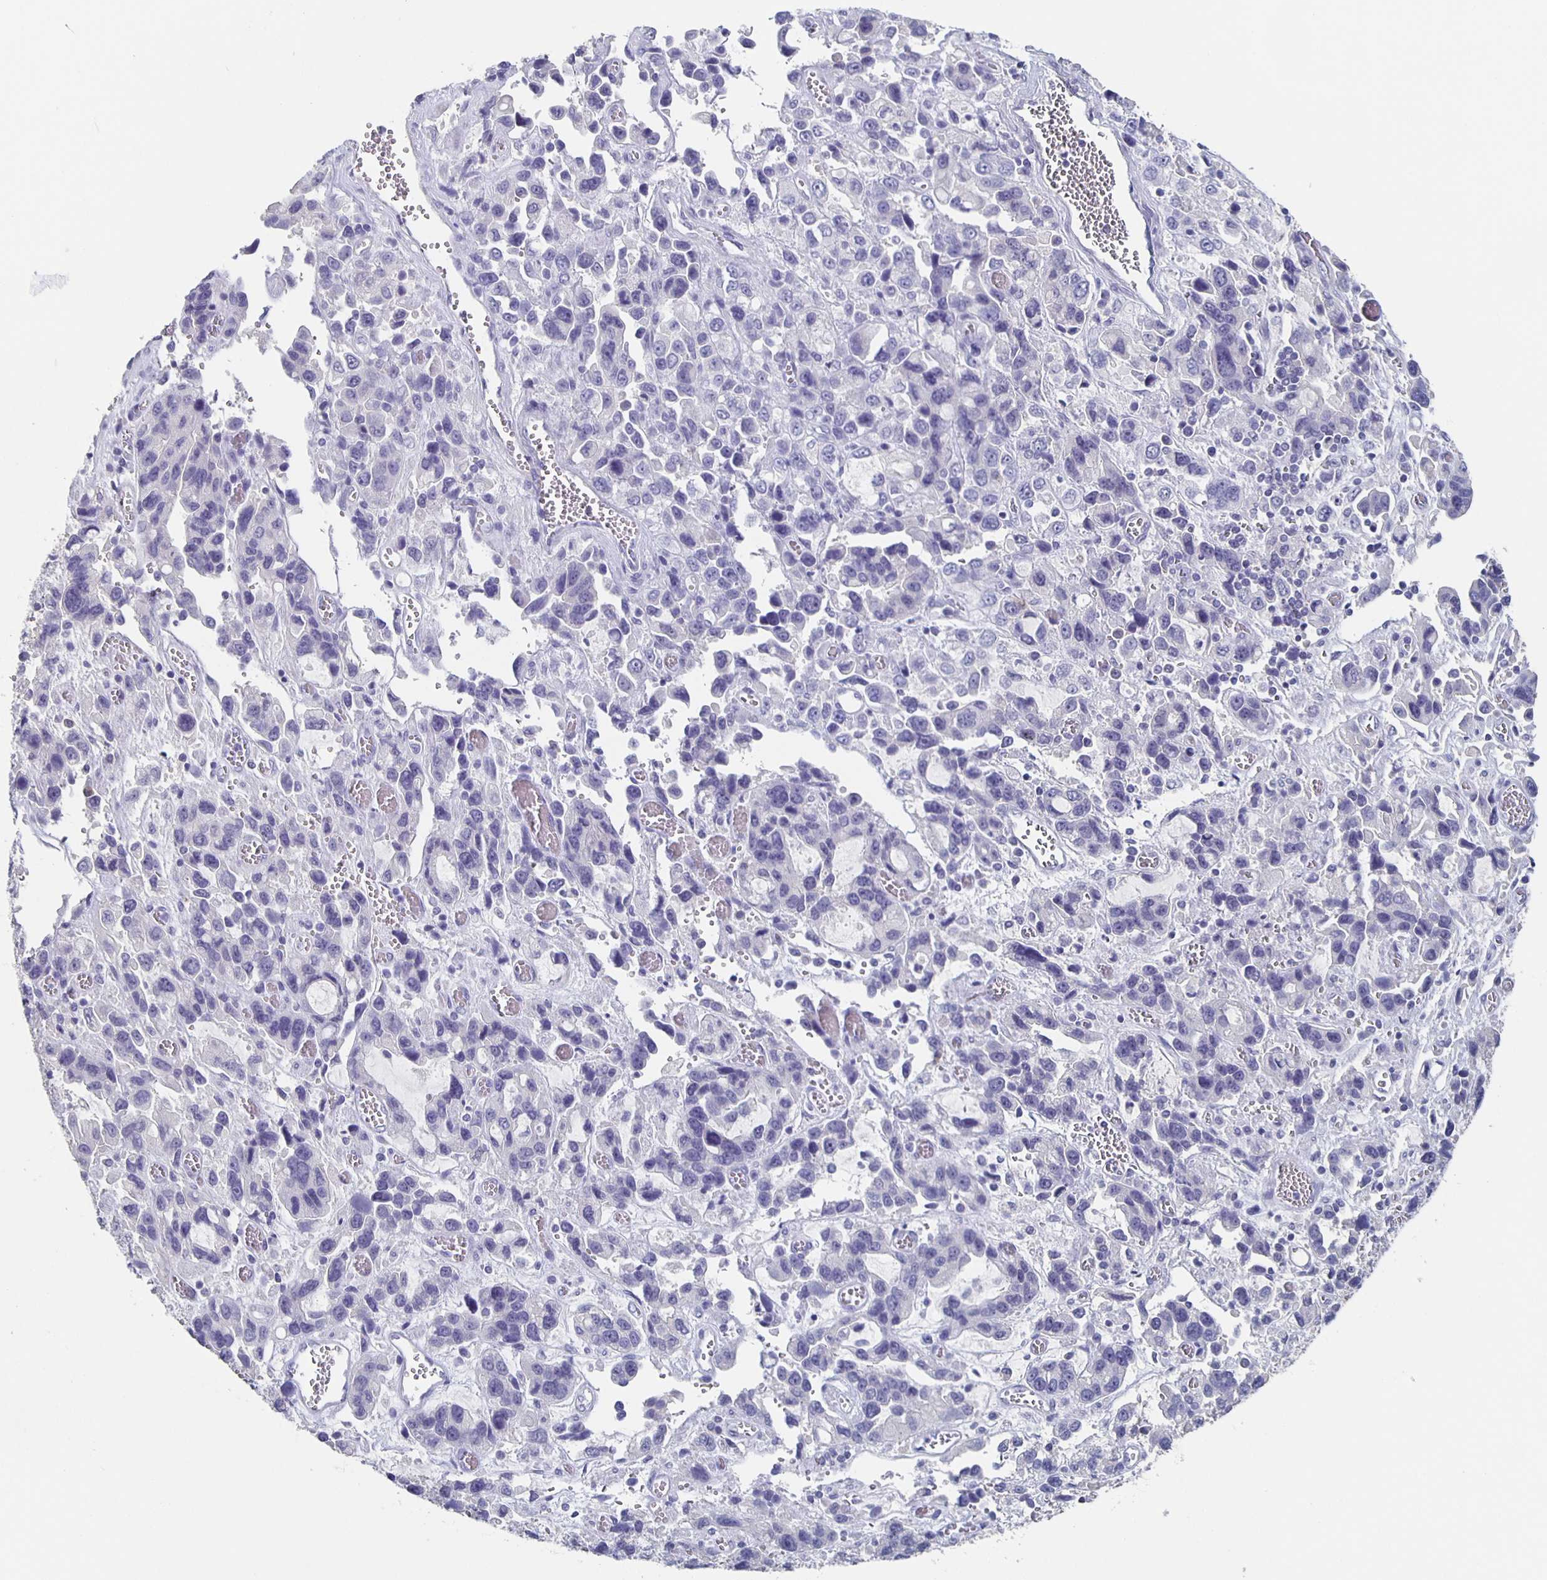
{"staining": {"intensity": "negative", "quantity": "none", "location": "none"}, "tissue": "stomach cancer", "cell_type": "Tumor cells", "image_type": "cancer", "snomed": [{"axis": "morphology", "description": "Adenocarcinoma, NOS"}, {"axis": "topography", "description": "Stomach, upper"}], "caption": "The immunohistochemistry photomicrograph has no significant staining in tumor cells of adenocarcinoma (stomach) tissue. (DAB immunohistochemistry (IHC), high magnification).", "gene": "CACNA2D2", "patient": {"sex": "female", "age": 81}}